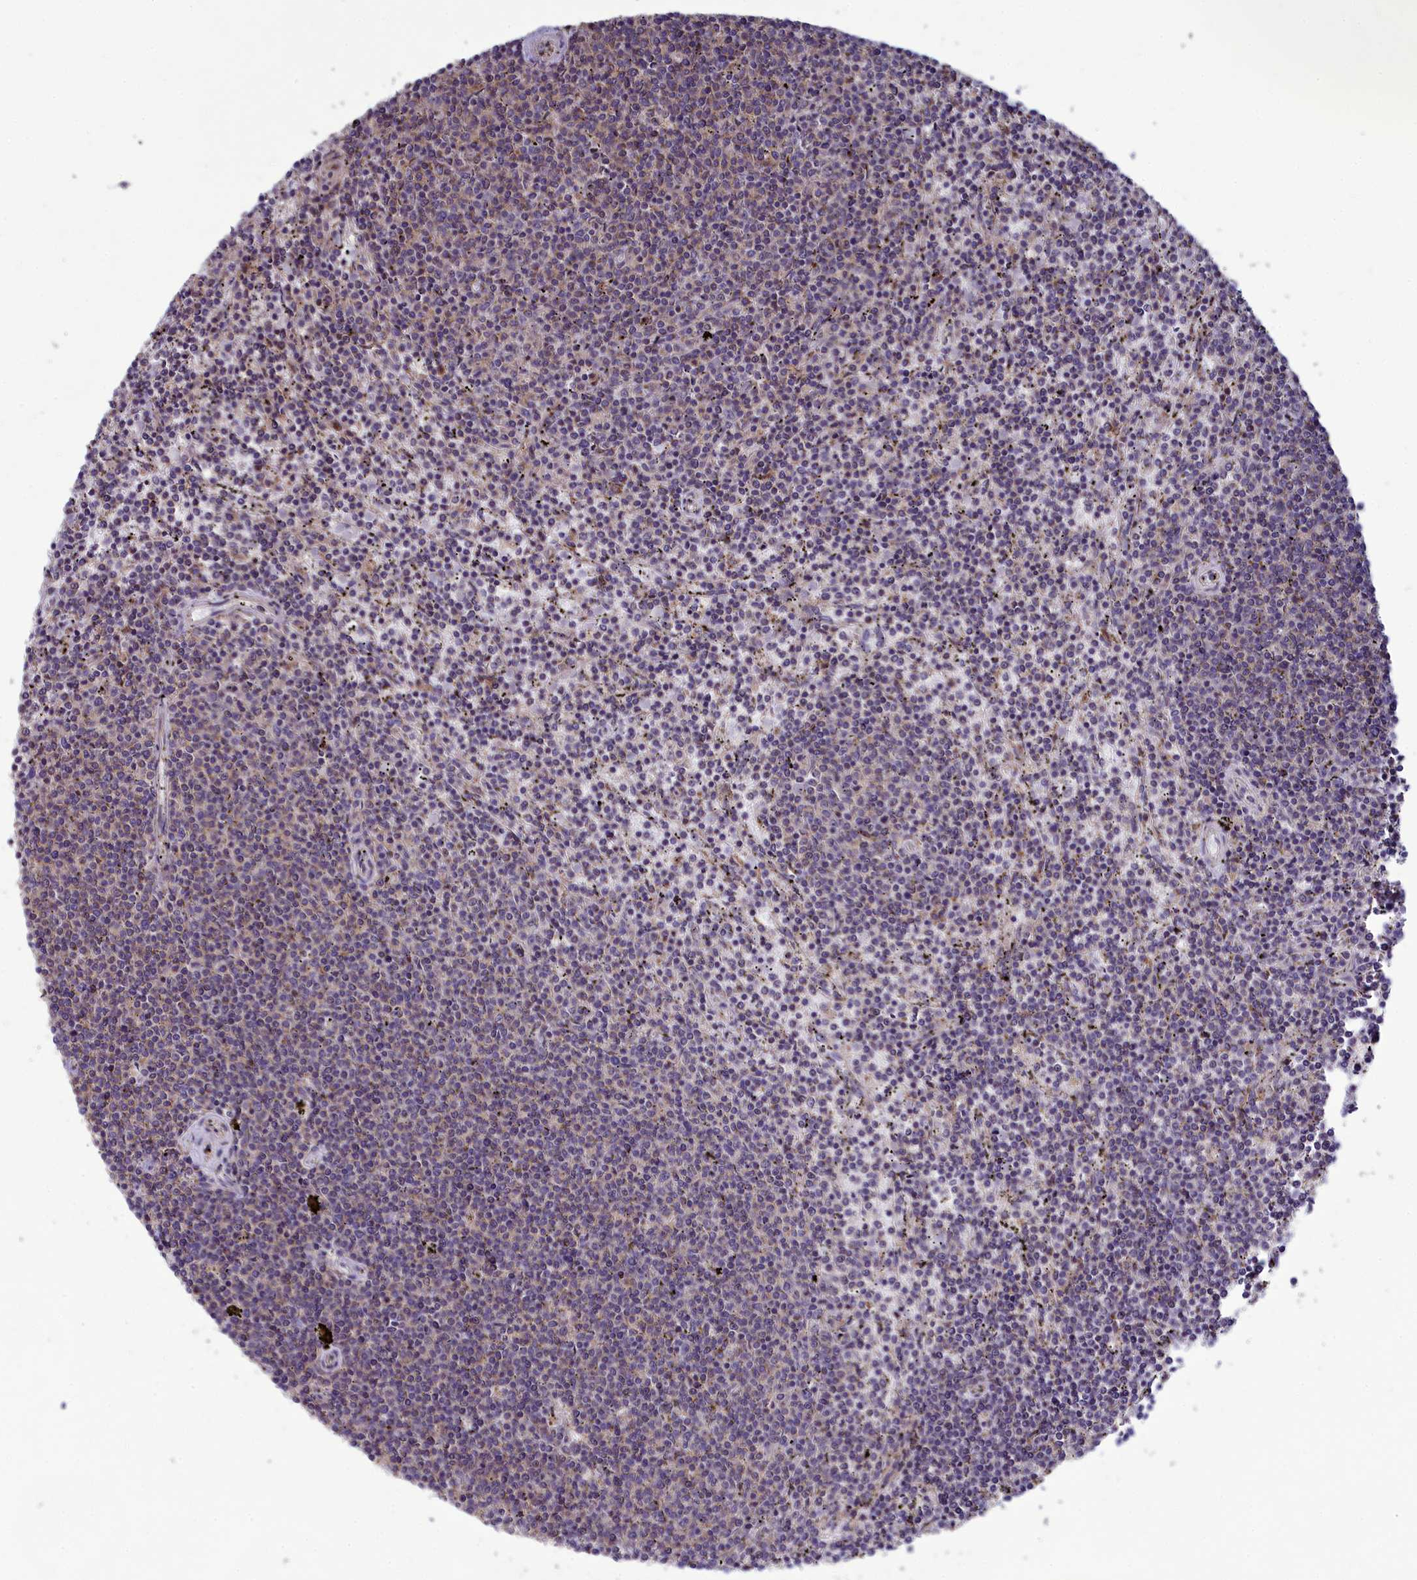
{"staining": {"intensity": "negative", "quantity": "none", "location": "none"}, "tissue": "lymphoma", "cell_type": "Tumor cells", "image_type": "cancer", "snomed": [{"axis": "morphology", "description": "Malignant lymphoma, non-Hodgkin's type, Low grade"}, {"axis": "topography", "description": "Spleen"}], "caption": "An immunohistochemistry photomicrograph of lymphoma is shown. There is no staining in tumor cells of lymphoma. (DAB immunohistochemistry with hematoxylin counter stain).", "gene": "BLTP2", "patient": {"sex": "female", "age": 50}}